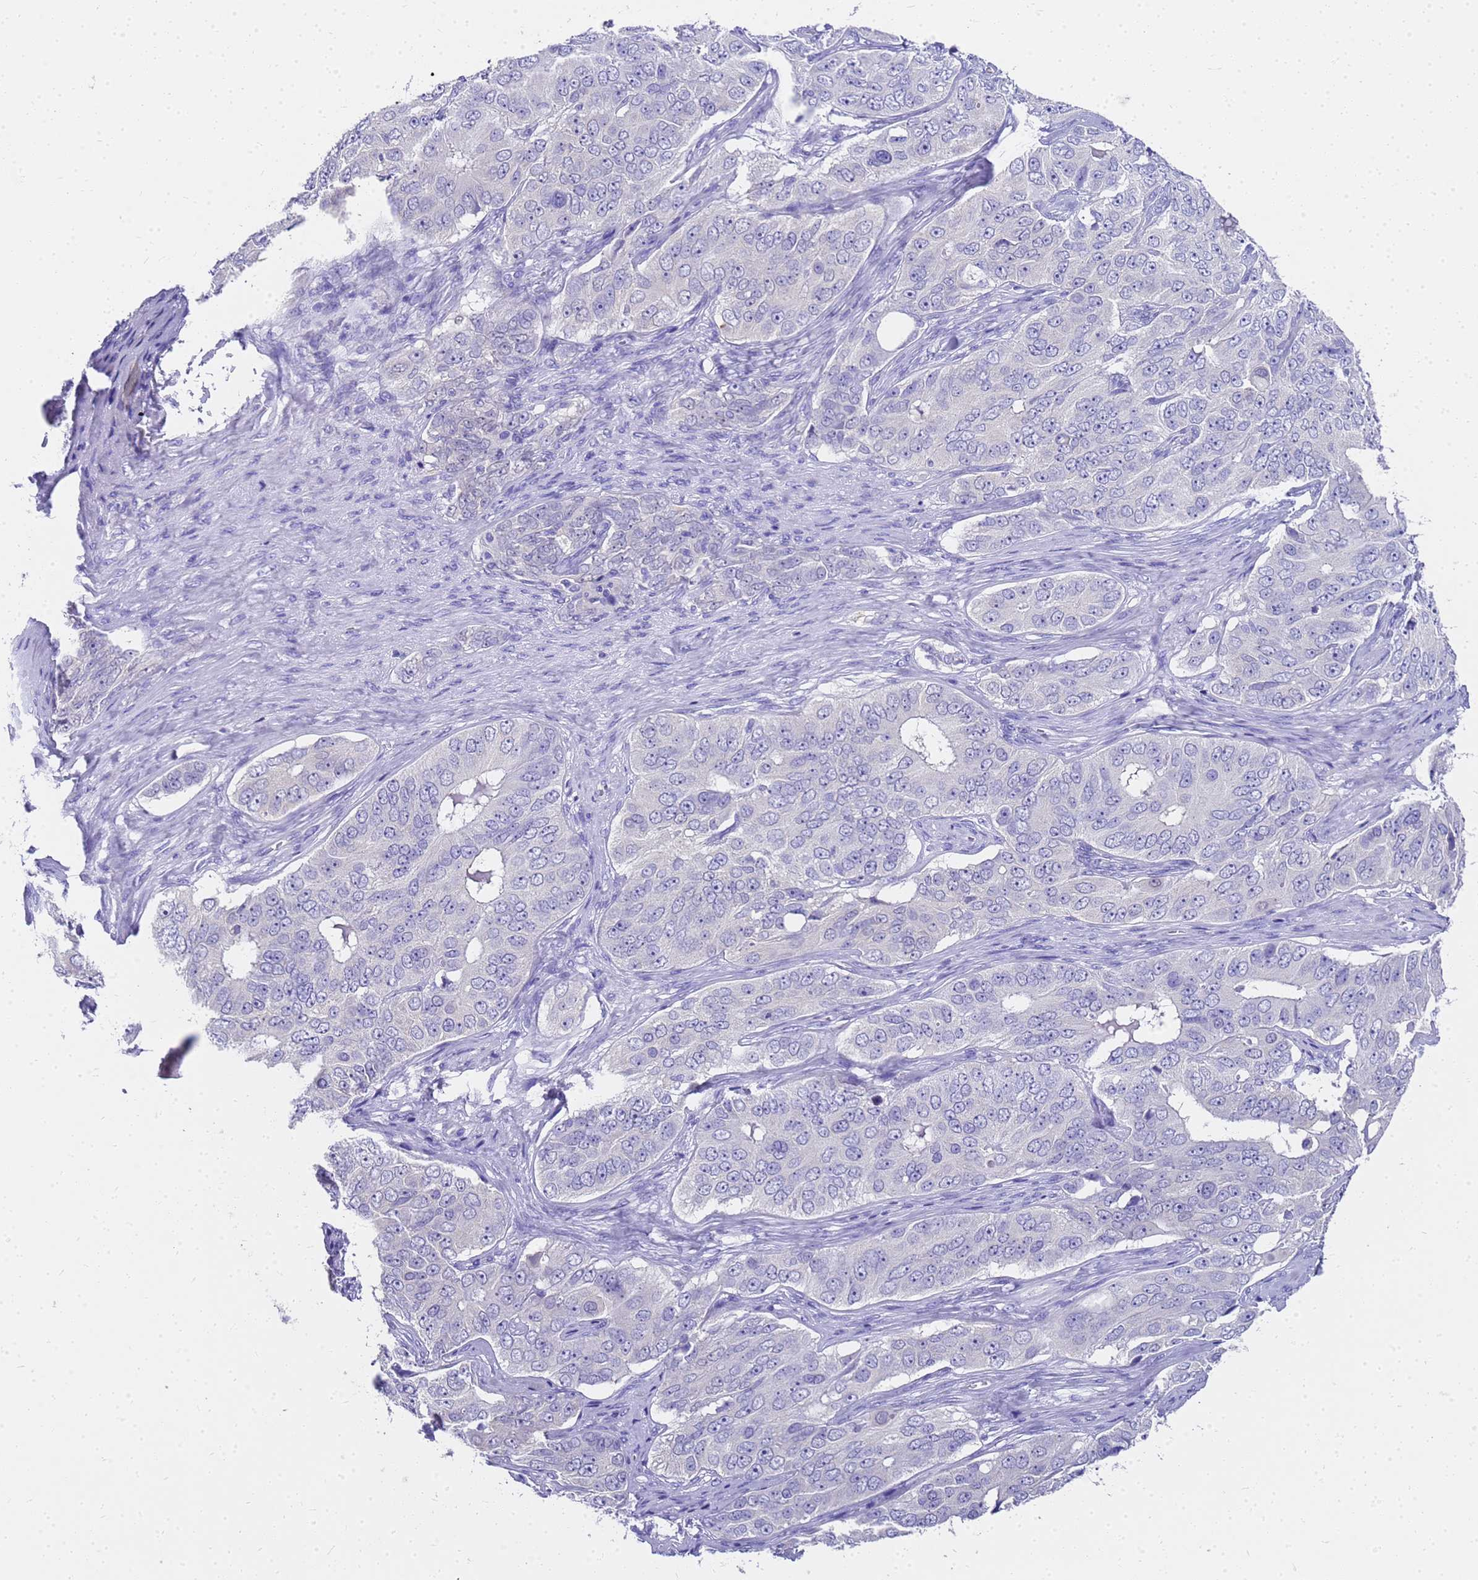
{"staining": {"intensity": "negative", "quantity": "none", "location": "none"}, "tissue": "ovarian cancer", "cell_type": "Tumor cells", "image_type": "cancer", "snomed": [{"axis": "morphology", "description": "Carcinoma, endometroid"}, {"axis": "topography", "description": "Ovary"}], "caption": "Ovarian cancer (endometroid carcinoma) was stained to show a protein in brown. There is no significant expression in tumor cells.", "gene": "MS4A13", "patient": {"sex": "female", "age": 51}}